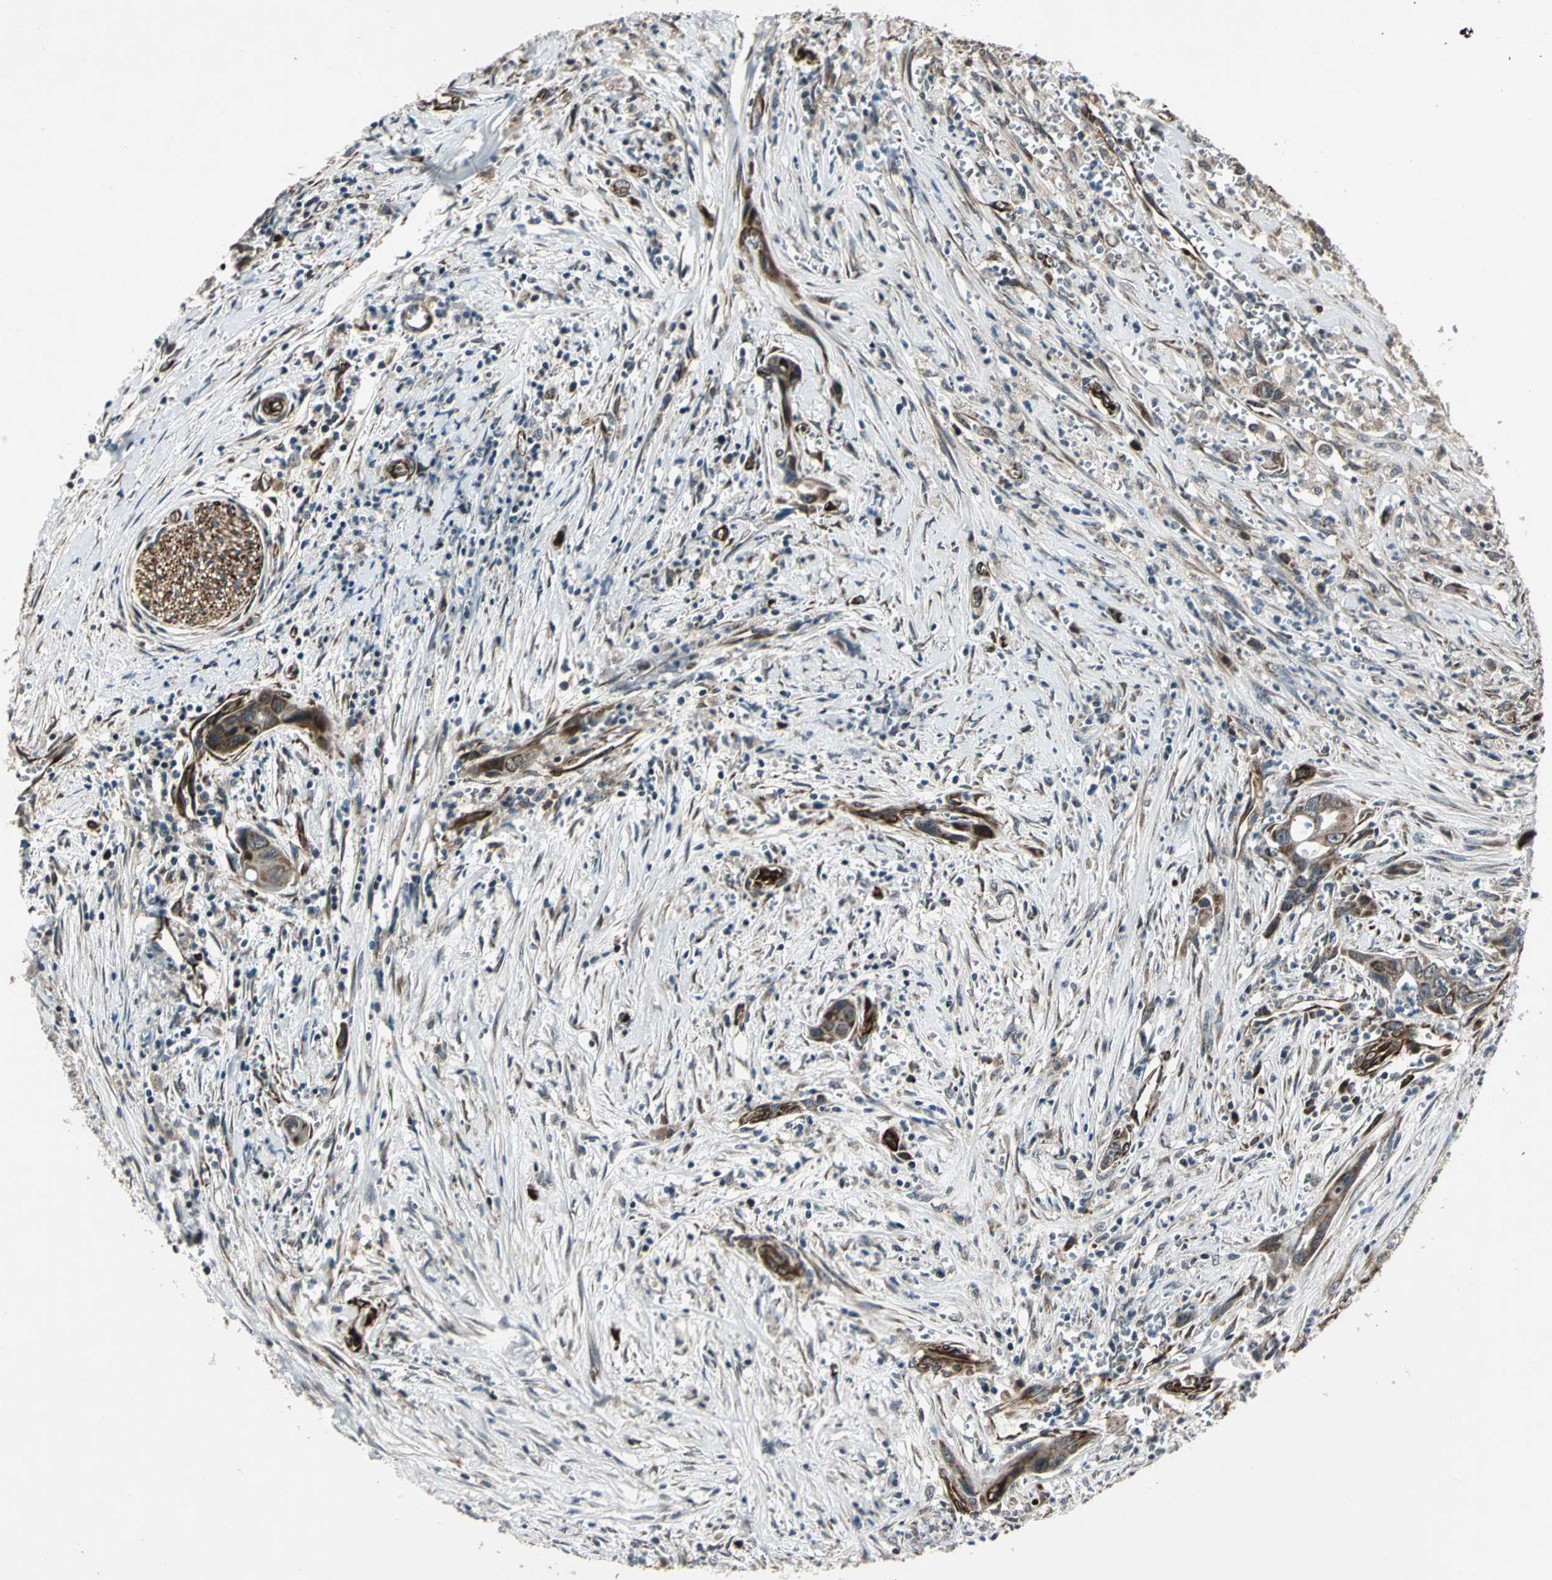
{"staining": {"intensity": "strong", "quantity": ">75%", "location": "cytoplasmic/membranous"}, "tissue": "pancreatic cancer", "cell_type": "Tumor cells", "image_type": "cancer", "snomed": [{"axis": "morphology", "description": "Adenocarcinoma, NOS"}, {"axis": "topography", "description": "Pancreas"}], "caption": "Immunohistochemical staining of human pancreatic adenocarcinoma displays high levels of strong cytoplasmic/membranous positivity in approximately >75% of tumor cells. The staining was performed using DAB (3,3'-diaminobenzidine) to visualize the protein expression in brown, while the nuclei were stained in blue with hematoxylin (Magnification: 20x).", "gene": "EXD2", "patient": {"sex": "male", "age": 59}}